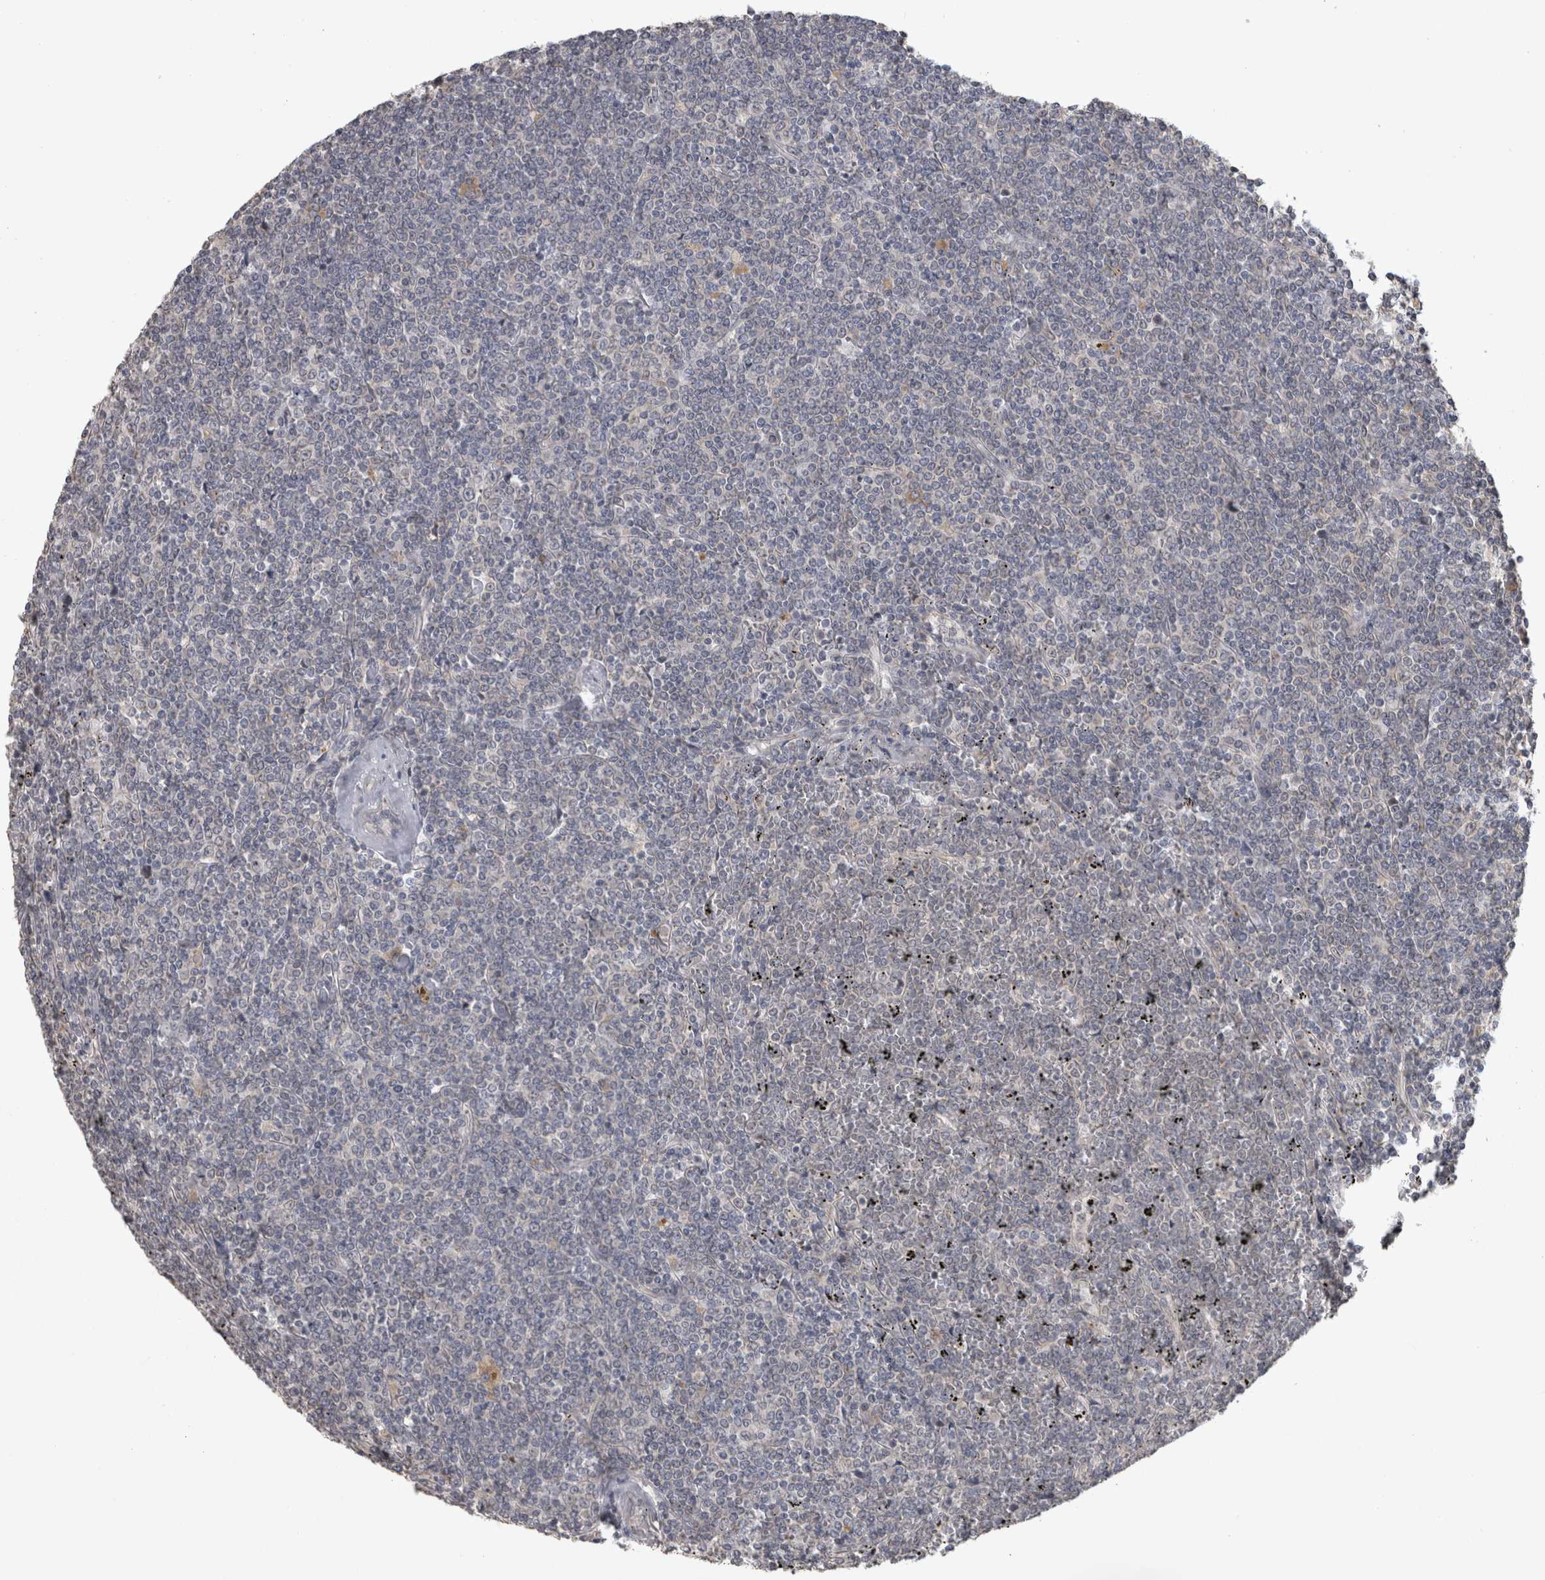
{"staining": {"intensity": "negative", "quantity": "none", "location": "none"}, "tissue": "lymphoma", "cell_type": "Tumor cells", "image_type": "cancer", "snomed": [{"axis": "morphology", "description": "Malignant lymphoma, non-Hodgkin's type, Low grade"}, {"axis": "topography", "description": "Spleen"}], "caption": "Immunohistochemistry of human malignant lymphoma, non-Hodgkin's type (low-grade) reveals no staining in tumor cells.", "gene": "RAB29", "patient": {"sex": "female", "age": 19}}